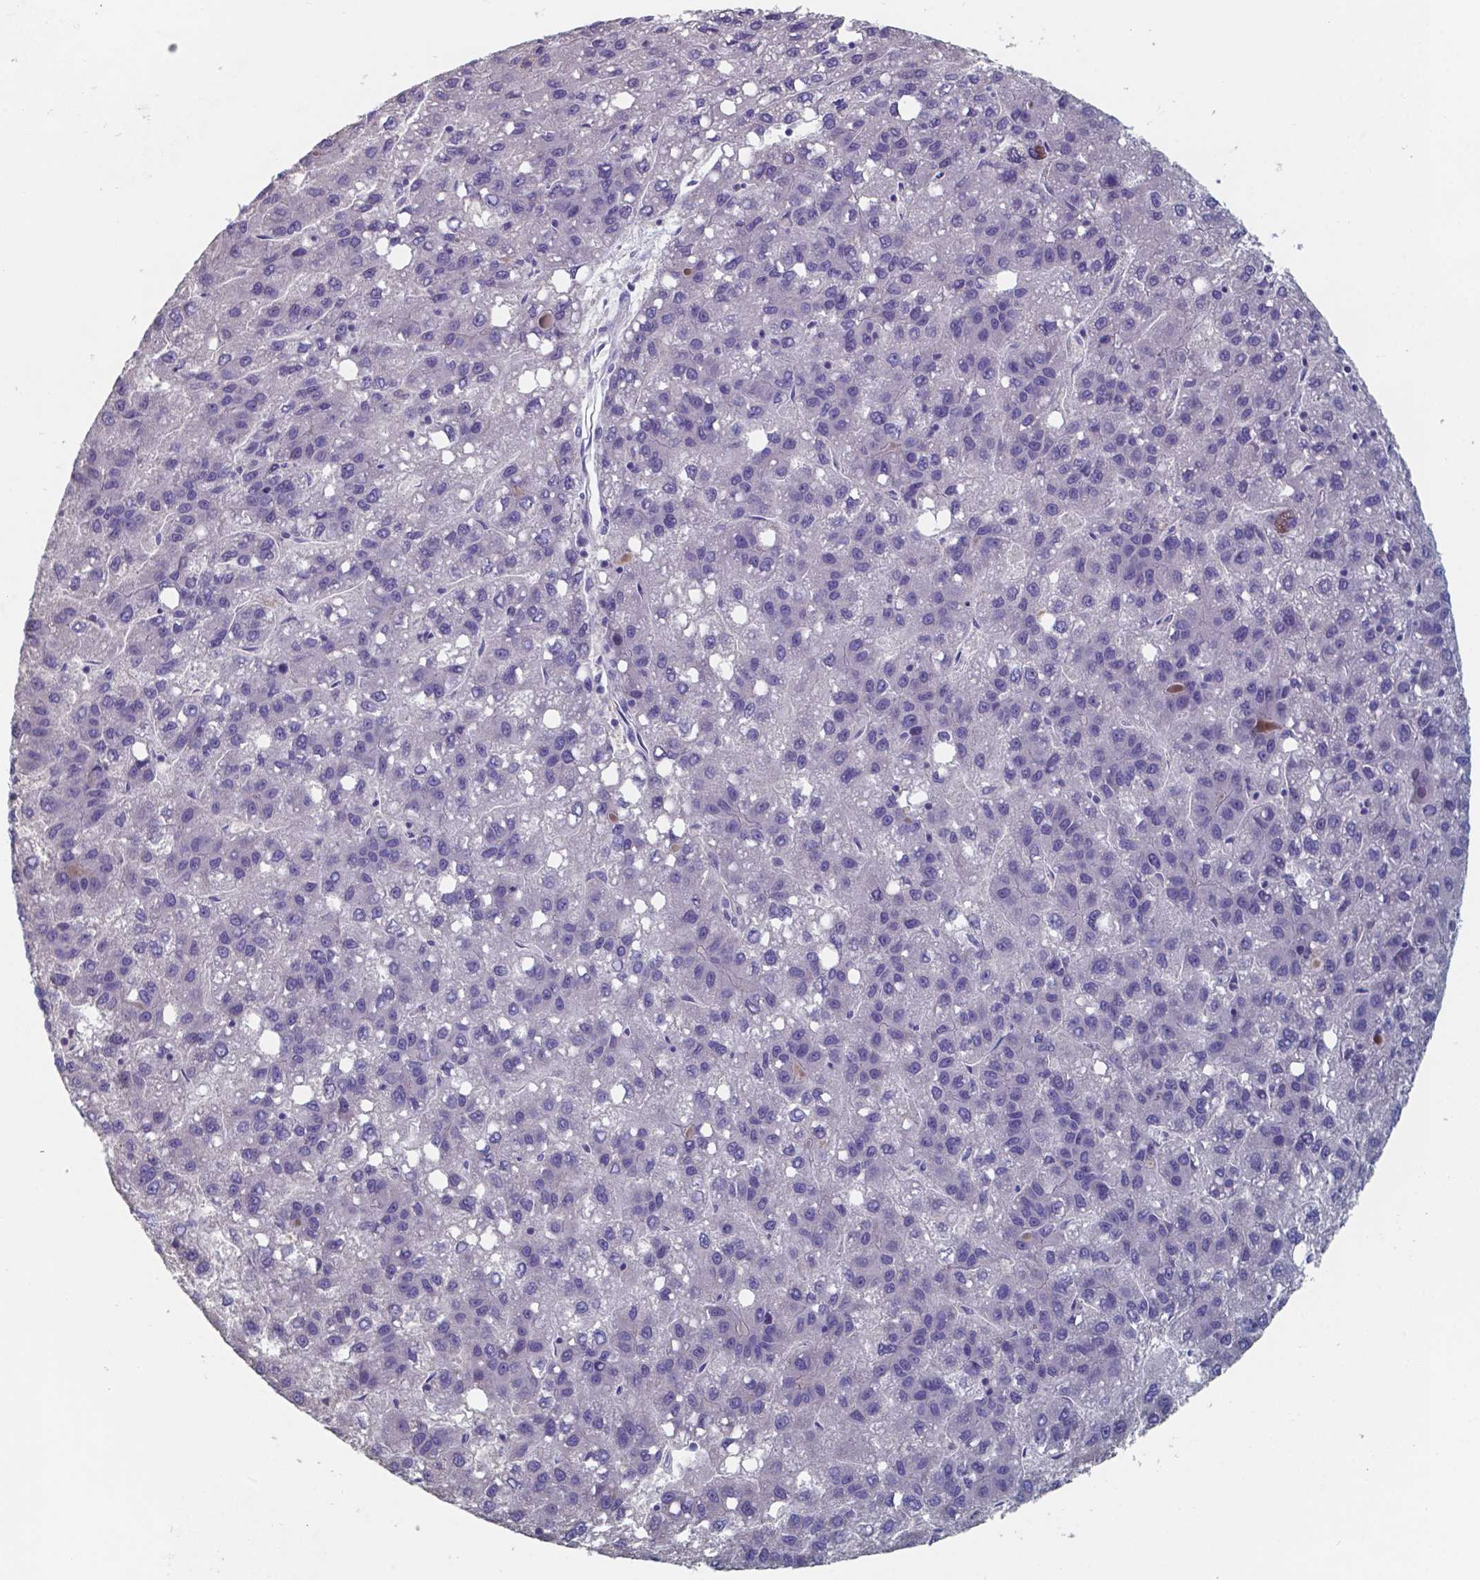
{"staining": {"intensity": "negative", "quantity": "none", "location": "none"}, "tissue": "liver cancer", "cell_type": "Tumor cells", "image_type": "cancer", "snomed": [{"axis": "morphology", "description": "Carcinoma, Hepatocellular, NOS"}, {"axis": "topography", "description": "Liver"}], "caption": "Immunohistochemical staining of liver cancer reveals no significant positivity in tumor cells.", "gene": "FOXJ1", "patient": {"sex": "female", "age": 82}}